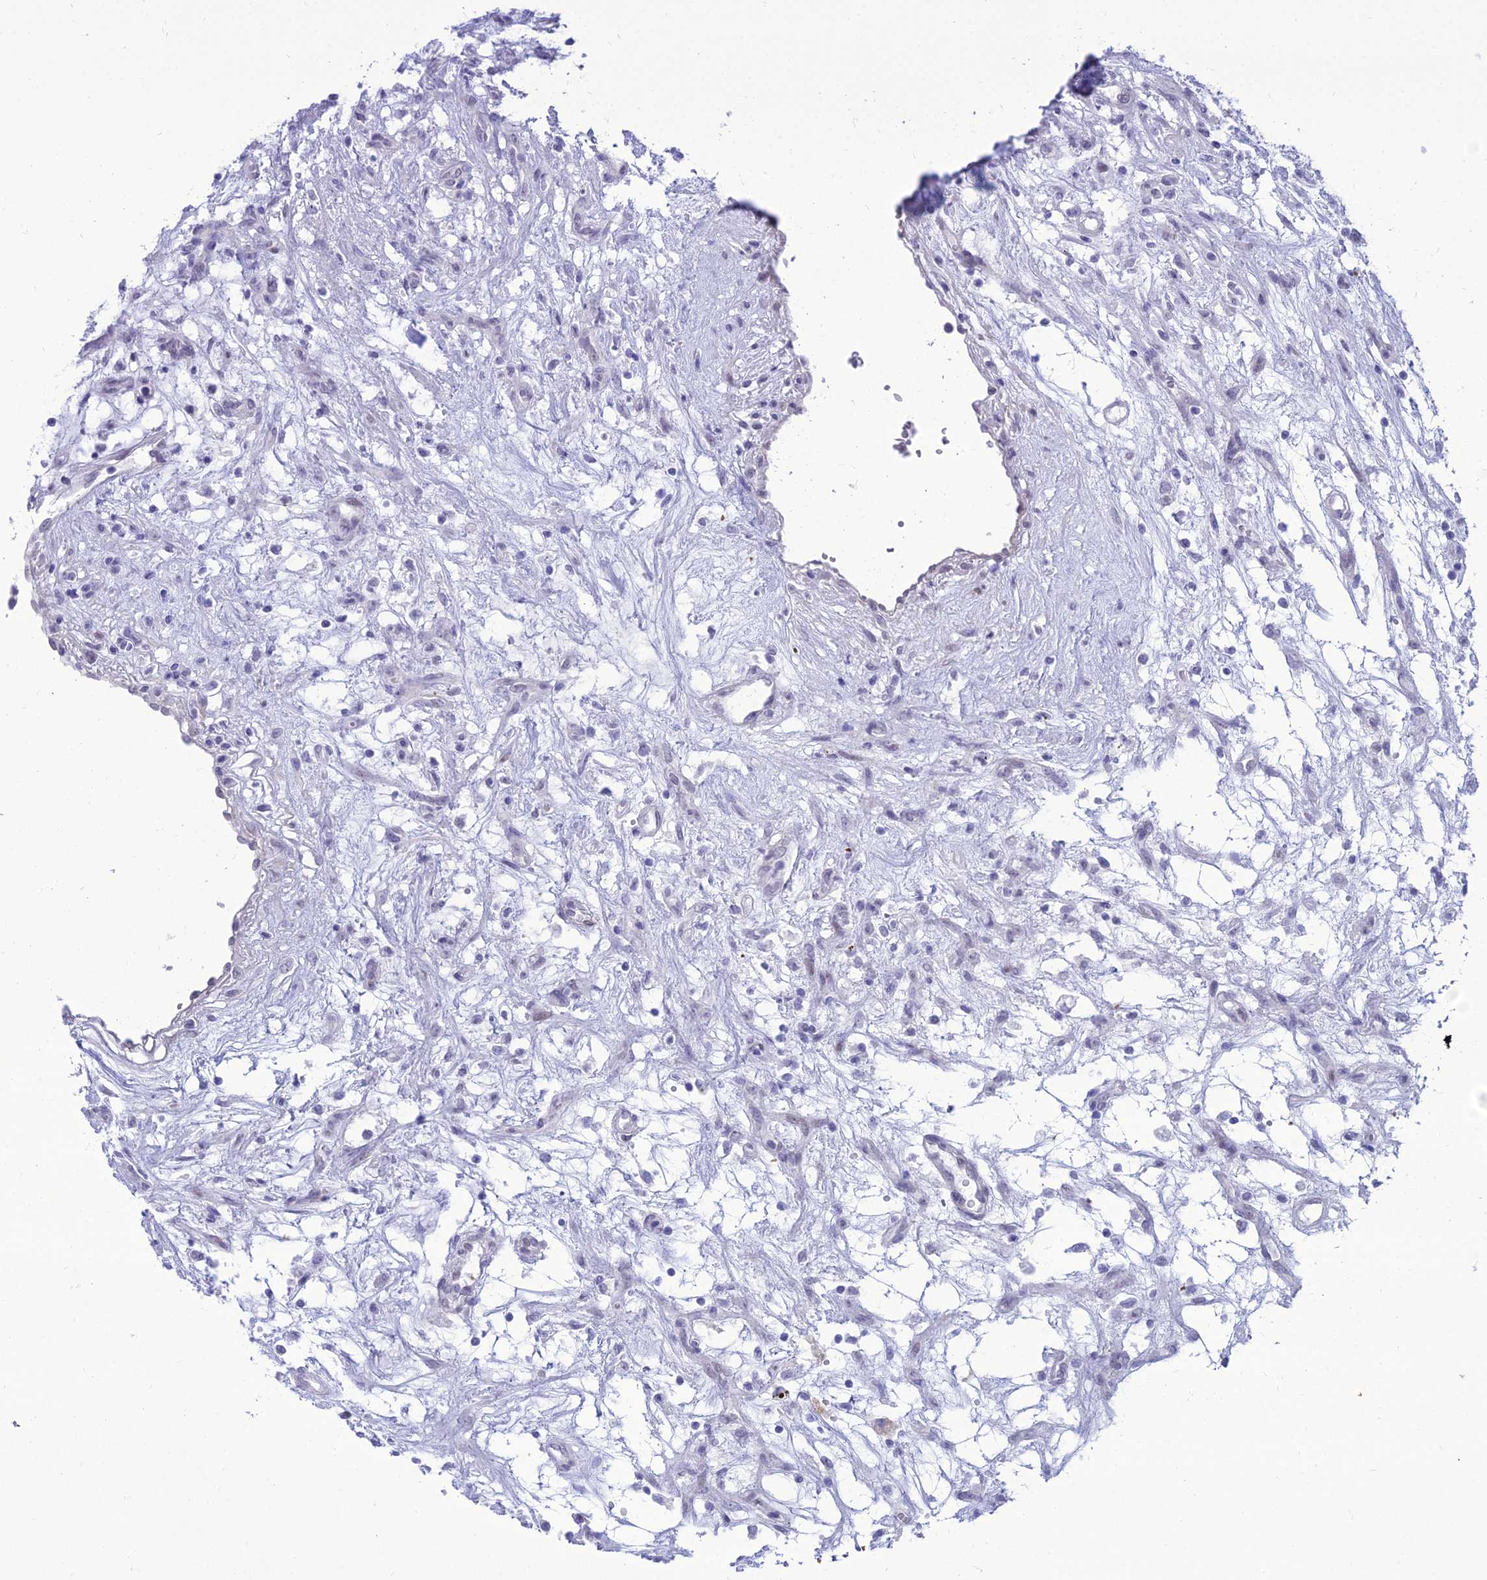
{"staining": {"intensity": "negative", "quantity": "none", "location": "none"}, "tissue": "renal cancer", "cell_type": "Tumor cells", "image_type": "cancer", "snomed": [{"axis": "morphology", "description": "Adenocarcinoma, NOS"}, {"axis": "topography", "description": "Kidney"}], "caption": "Immunohistochemical staining of renal cancer exhibits no significant staining in tumor cells.", "gene": "DHX40", "patient": {"sex": "female", "age": 57}}